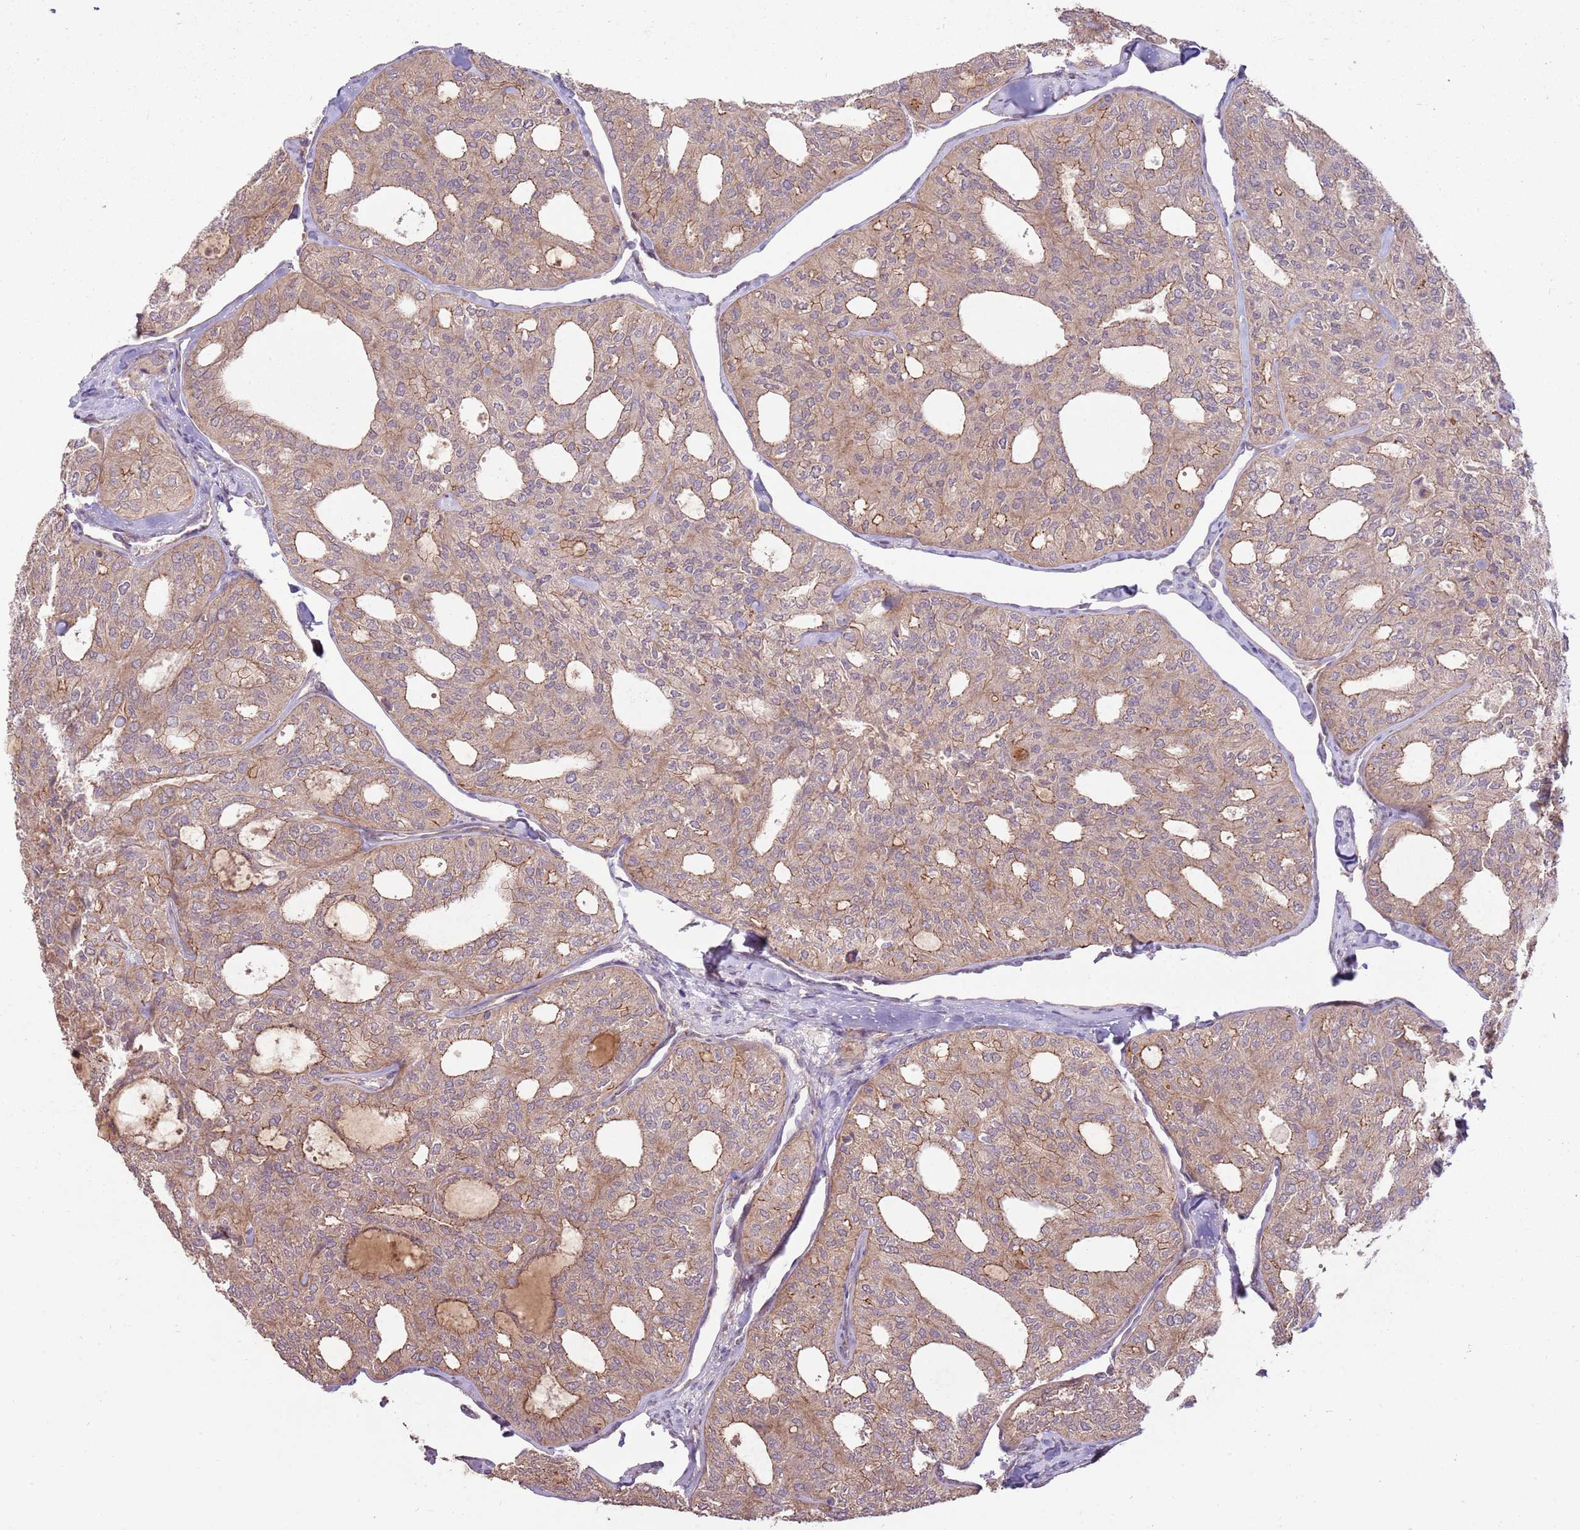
{"staining": {"intensity": "weak", "quantity": ">75%", "location": "cytoplasmic/membranous"}, "tissue": "thyroid cancer", "cell_type": "Tumor cells", "image_type": "cancer", "snomed": [{"axis": "morphology", "description": "Follicular adenoma carcinoma, NOS"}, {"axis": "topography", "description": "Thyroid gland"}], "caption": "Thyroid cancer (follicular adenoma carcinoma) stained with a protein marker reveals weak staining in tumor cells.", "gene": "SPATA31D1", "patient": {"sex": "male", "age": 75}}